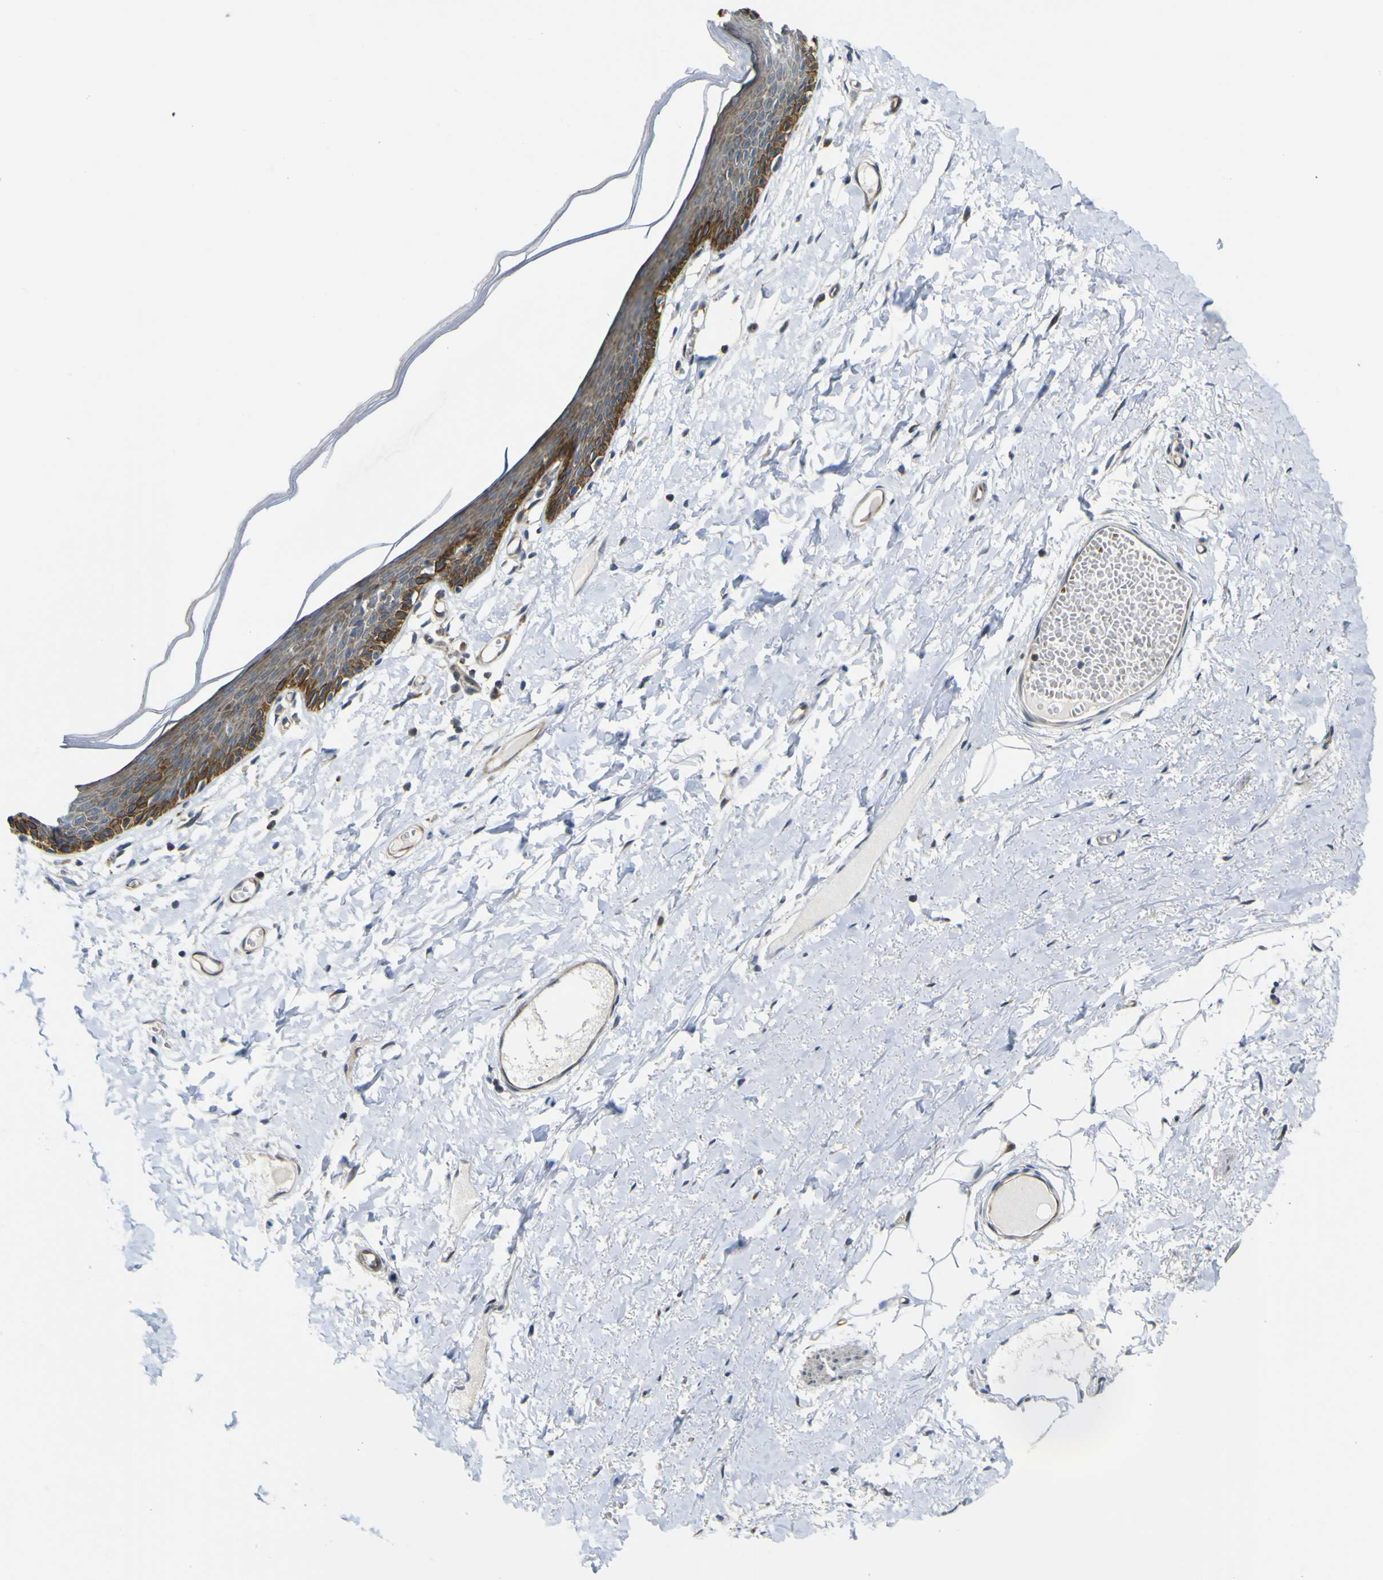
{"staining": {"intensity": "strong", "quantity": ">75%", "location": "cytoplasmic/membranous"}, "tissue": "skin", "cell_type": "Epidermal cells", "image_type": "normal", "snomed": [{"axis": "morphology", "description": "Normal tissue, NOS"}, {"axis": "topography", "description": "Vulva"}], "caption": "Protein staining demonstrates strong cytoplasmic/membranous expression in about >75% of epidermal cells in normal skin. (DAB IHC with brightfield microscopy, high magnification).", "gene": "KDM7A", "patient": {"sex": "female", "age": 54}}